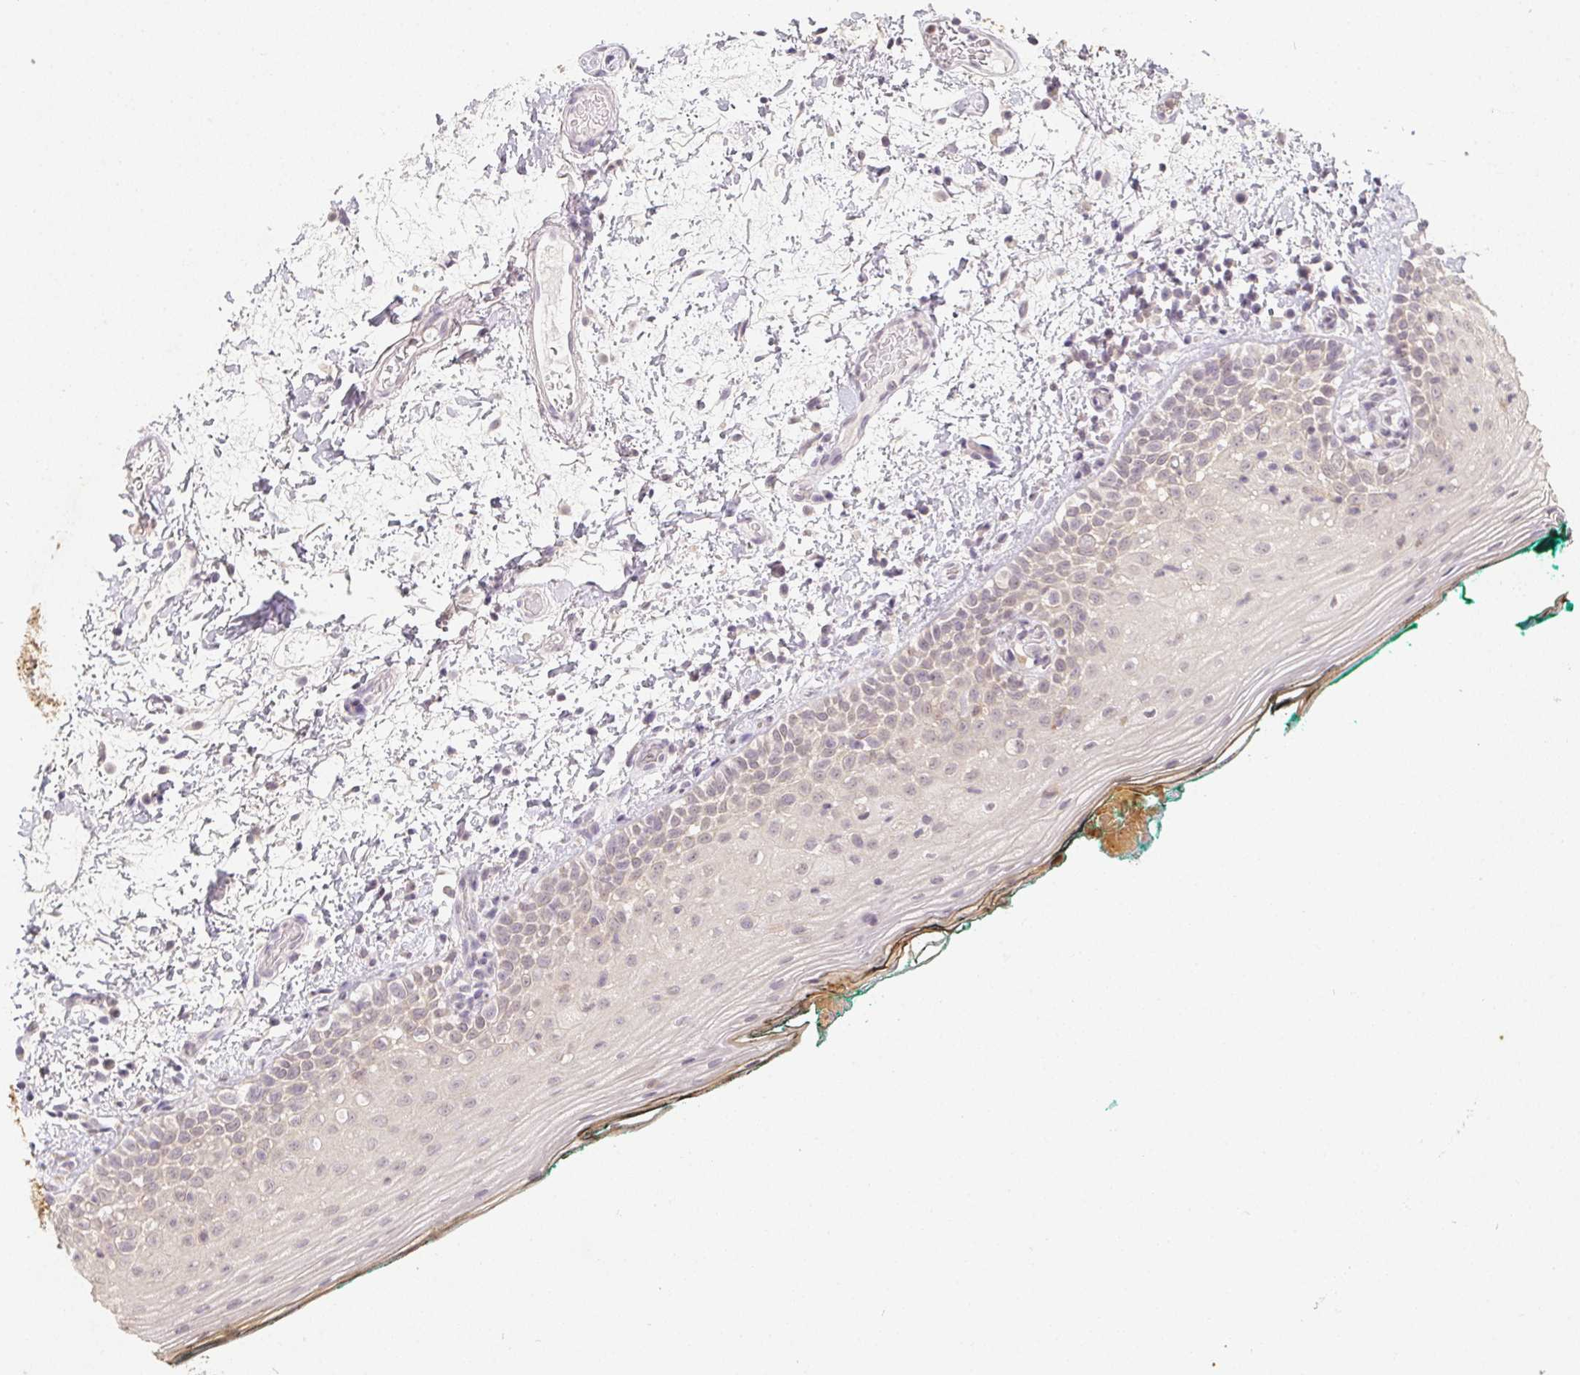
{"staining": {"intensity": "negative", "quantity": "none", "location": "none"}, "tissue": "oral mucosa", "cell_type": "Squamous epithelial cells", "image_type": "normal", "snomed": [{"axis": "morphology", "description": "Normal tissue, NOS"}, {"axis": "topography", "description": "Oral tissue"}], "caption": "Immunohistochemistry (IHC) photomicrograph of unremarkable oral mucosa: oral mucosa stained with DAB (3,3'-diaminobenzidine) shows no significant protein positivity in squamous epithelial cells. The staining was performed using DAB (3,3'-diaminobenzidine) to visualize the protein expression in brown, while the nuclei were stained in blue with hematoxylin (Magnification: 20x).", "gene": "SOAT1", "patient": {"sex": "female", "age": 83}}